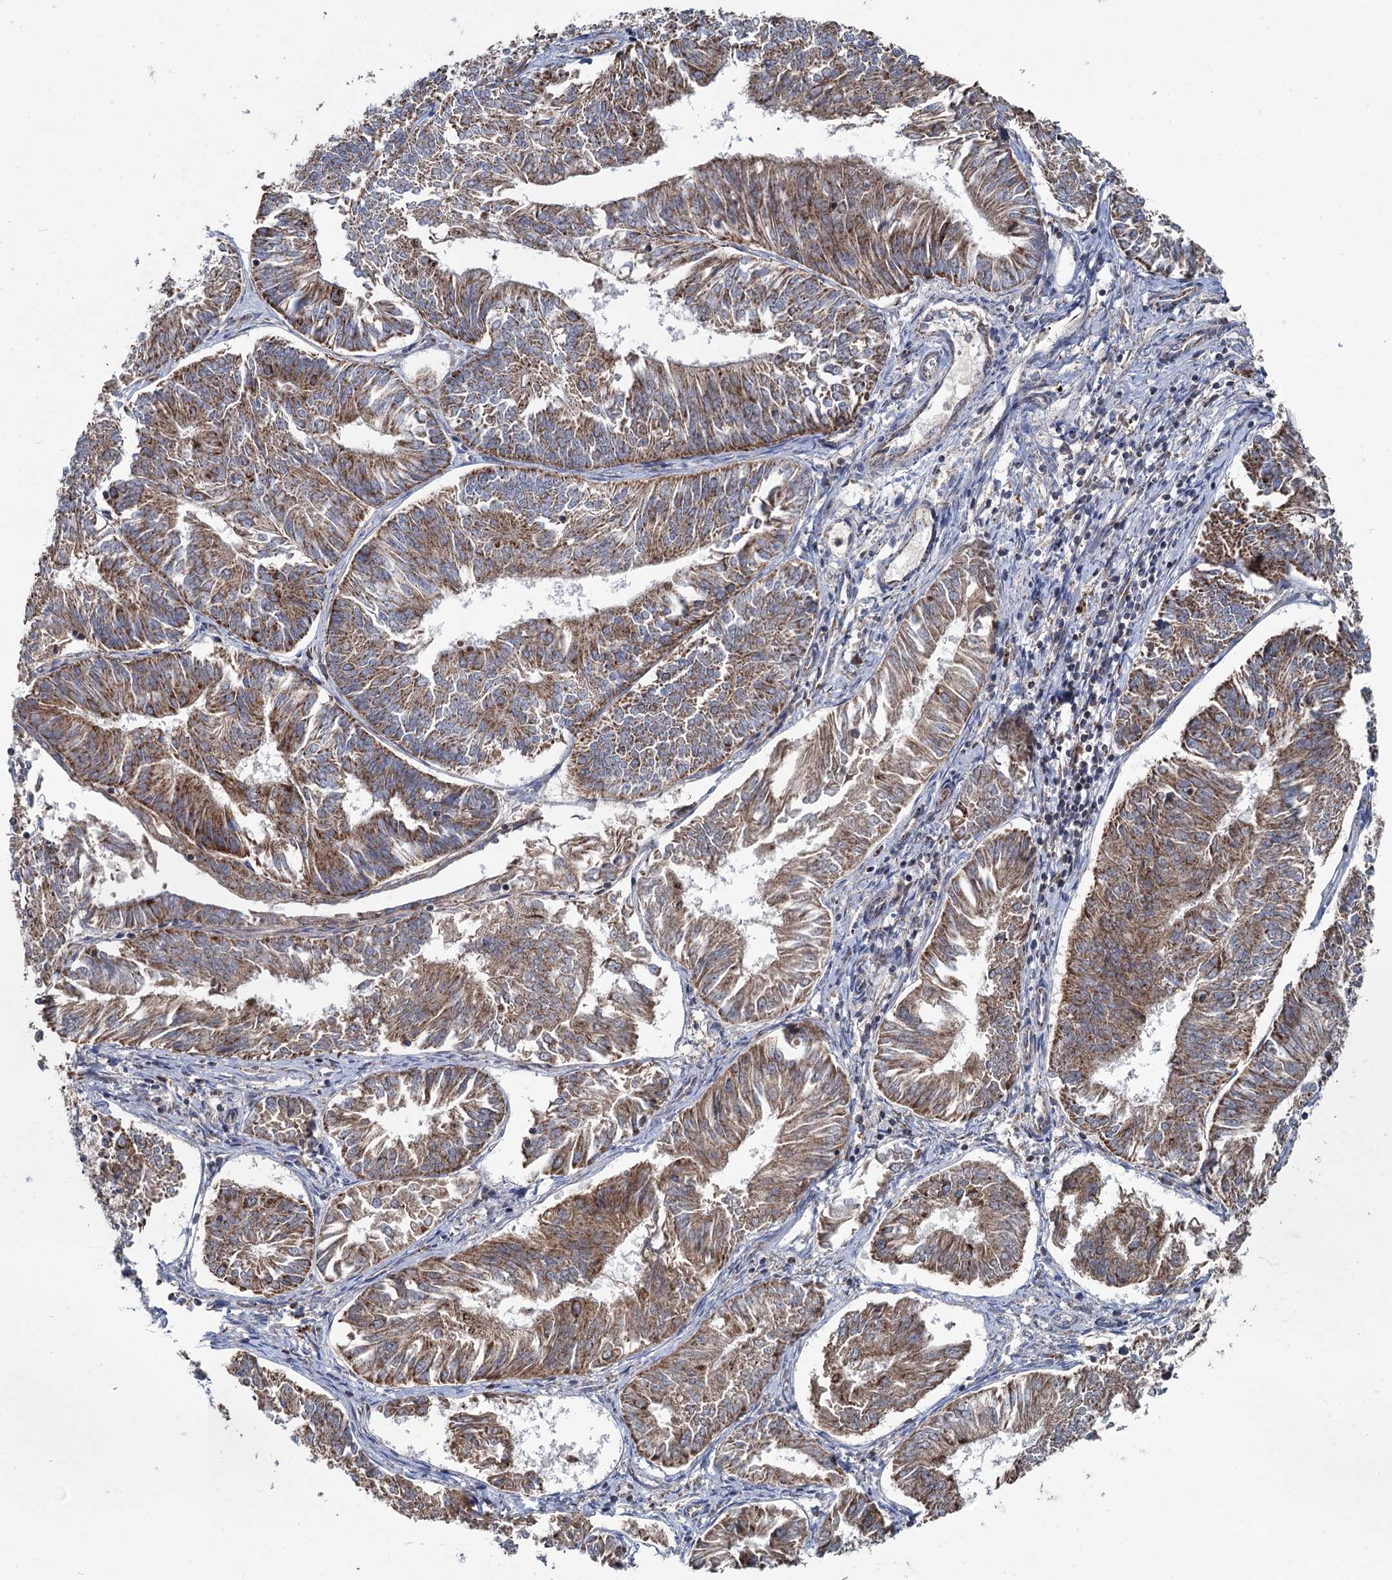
{"staining": {"intensity": "moderate", "quantity": ">75%", "location": "cytoplasmic/membranous"}, "tissue": "endometrial cancer", "cell_type": "Tumor cells", "image_type": "cancer", "snomed": [{"axis": "morphology", "description": "Adenocarcinoma, NOS"}, {"axis": "topography", "description": "Endometrium"}], "caption": "Immunohistochemistry (IHC) micrograph of adenocarcinoma (endometrial) stained for a protein (brown), which demonstrates medium levels of moderate cytoplasmic/membranous staining in about >75% of tumor cells.", "gene": "METTL4", "patient": {"sex": "female", "age": 58}}